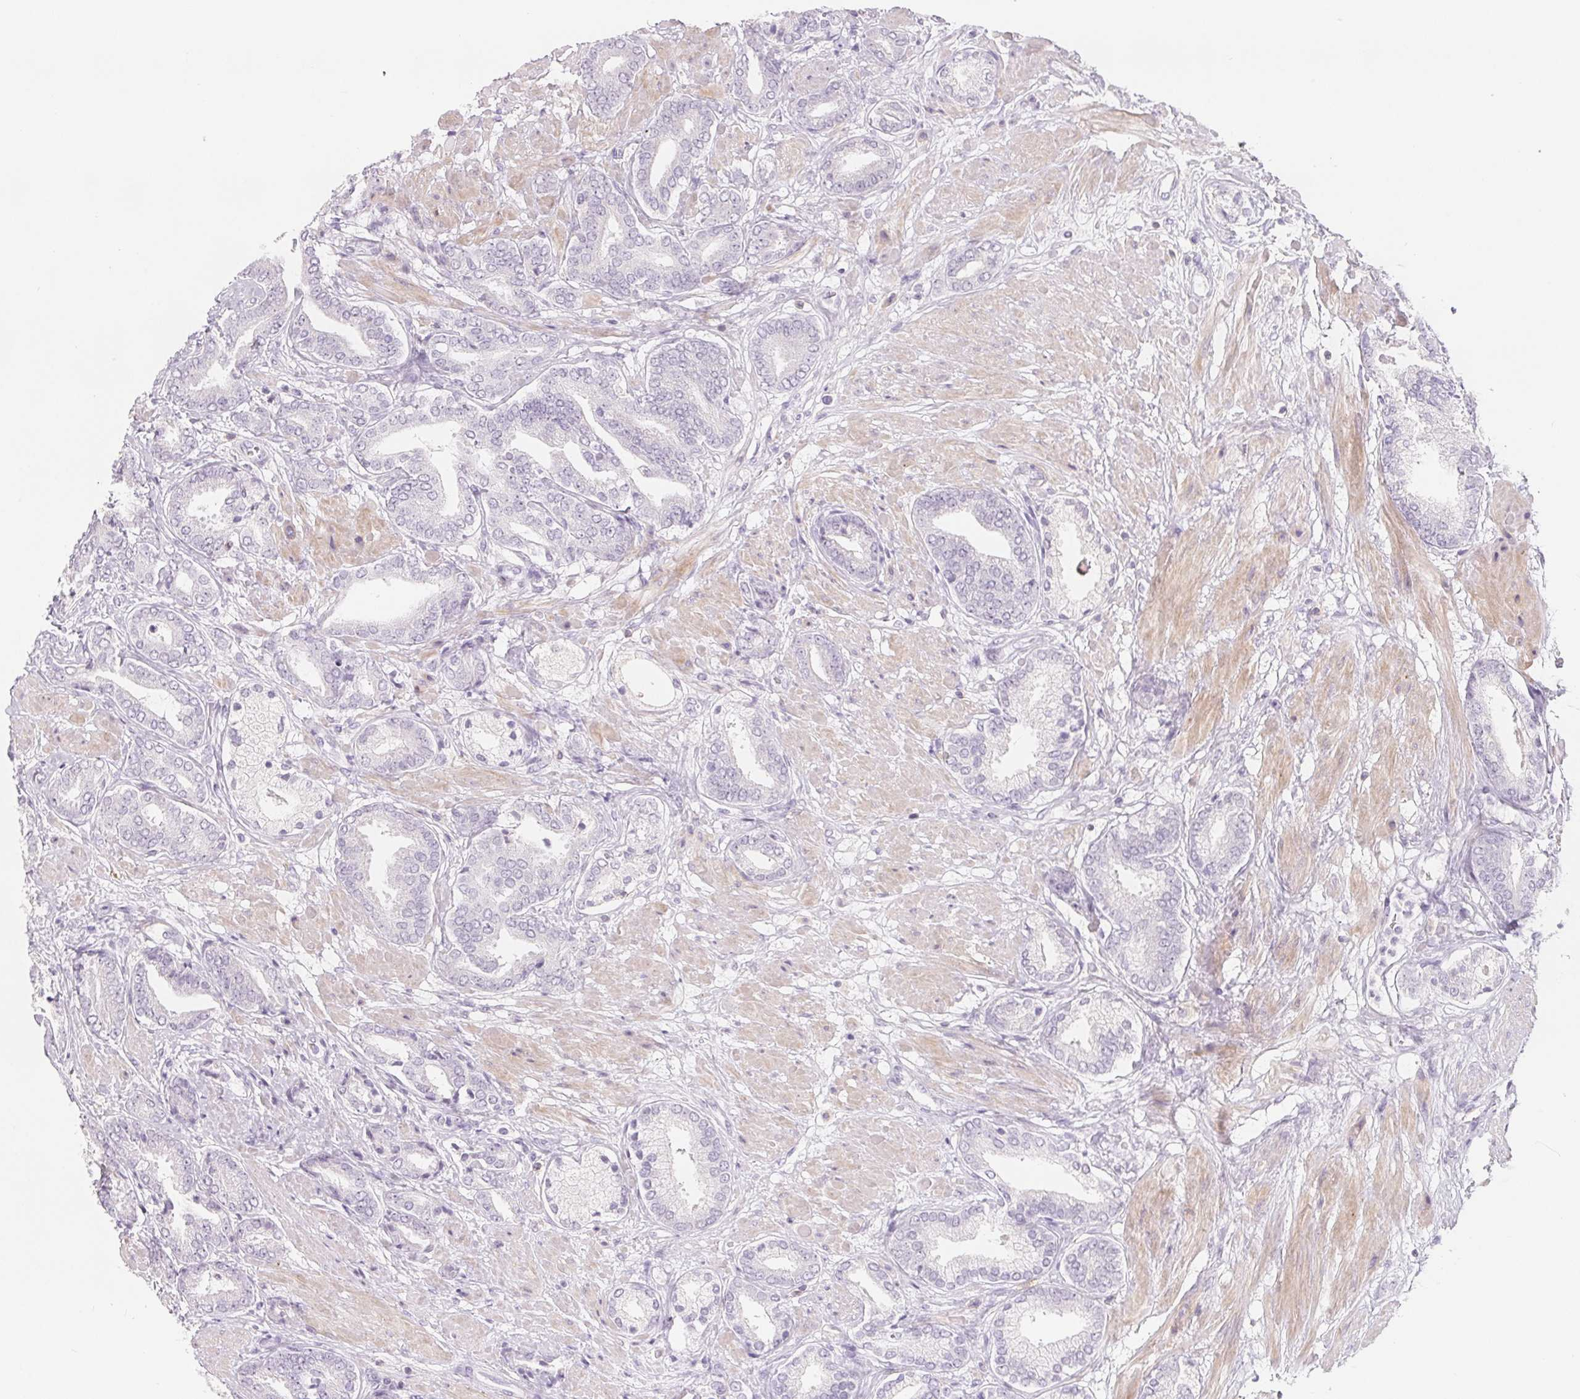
{"staining": {"intensity": "negative", "quantity": "none", "location": "none"}, "tissue": "prostate cancer", "cell_type": "Tumor cells", "image_type": "cancer", "snomed": [{"axis": "morphology", "description": "Adenocarcinoma, High grade"}, {"axis": "topography", "description": "Prostate"}], "caption": "Protein analysis of prostate cancer (high-grade adenocarcinoma) shows no significant positivity in tumor cells. (Brightfield microscopy of DAB immunohistochemistry (IHC) at high magnification).", "gene": "CD69", "patient": {"sex": "male", "age": 56}}